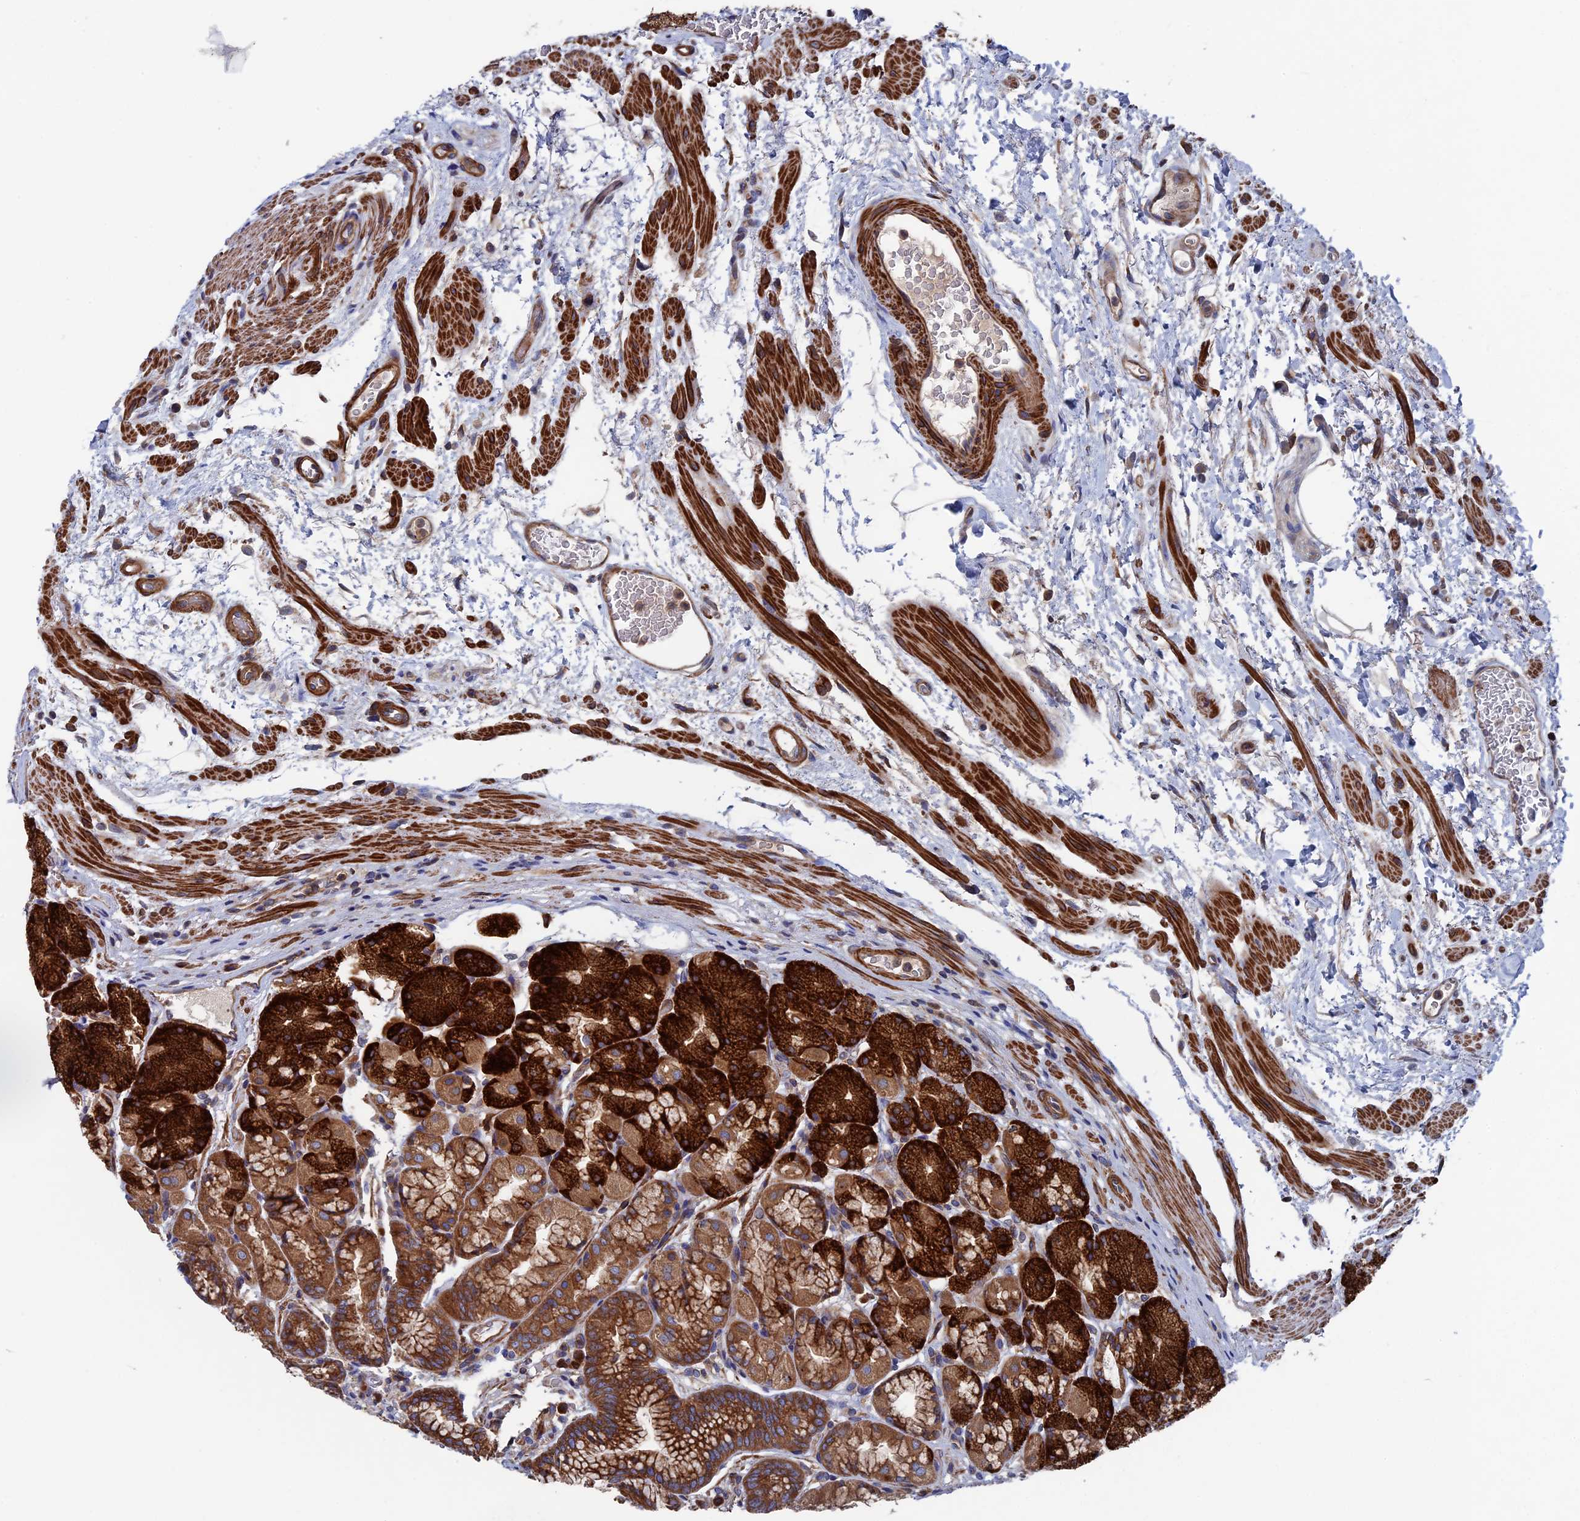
{"staining": {"intensity": "strong", "quantity": ">75%", "location": "cytoplasmic/membranous"}, "tissue": "stomach", "cell_type": "Glandular cells", "image_type": "normal", "snomed": [{"axis": "morphology", "description": "Normal tissue, NOS"}, {"axis": "topography", "description": "Stomach"}], "caption": "Protein expression analysis of benign stomach demonstrates strong cytoplasmic/membranous expression in about >75% of glandular cells. (DAB (3,3'-diaminobenzidine) = brown stain, brightfield microscopy at high magnification).", "gene": "DNAJC3", "patient": {"sex": "male", "age": 63}}